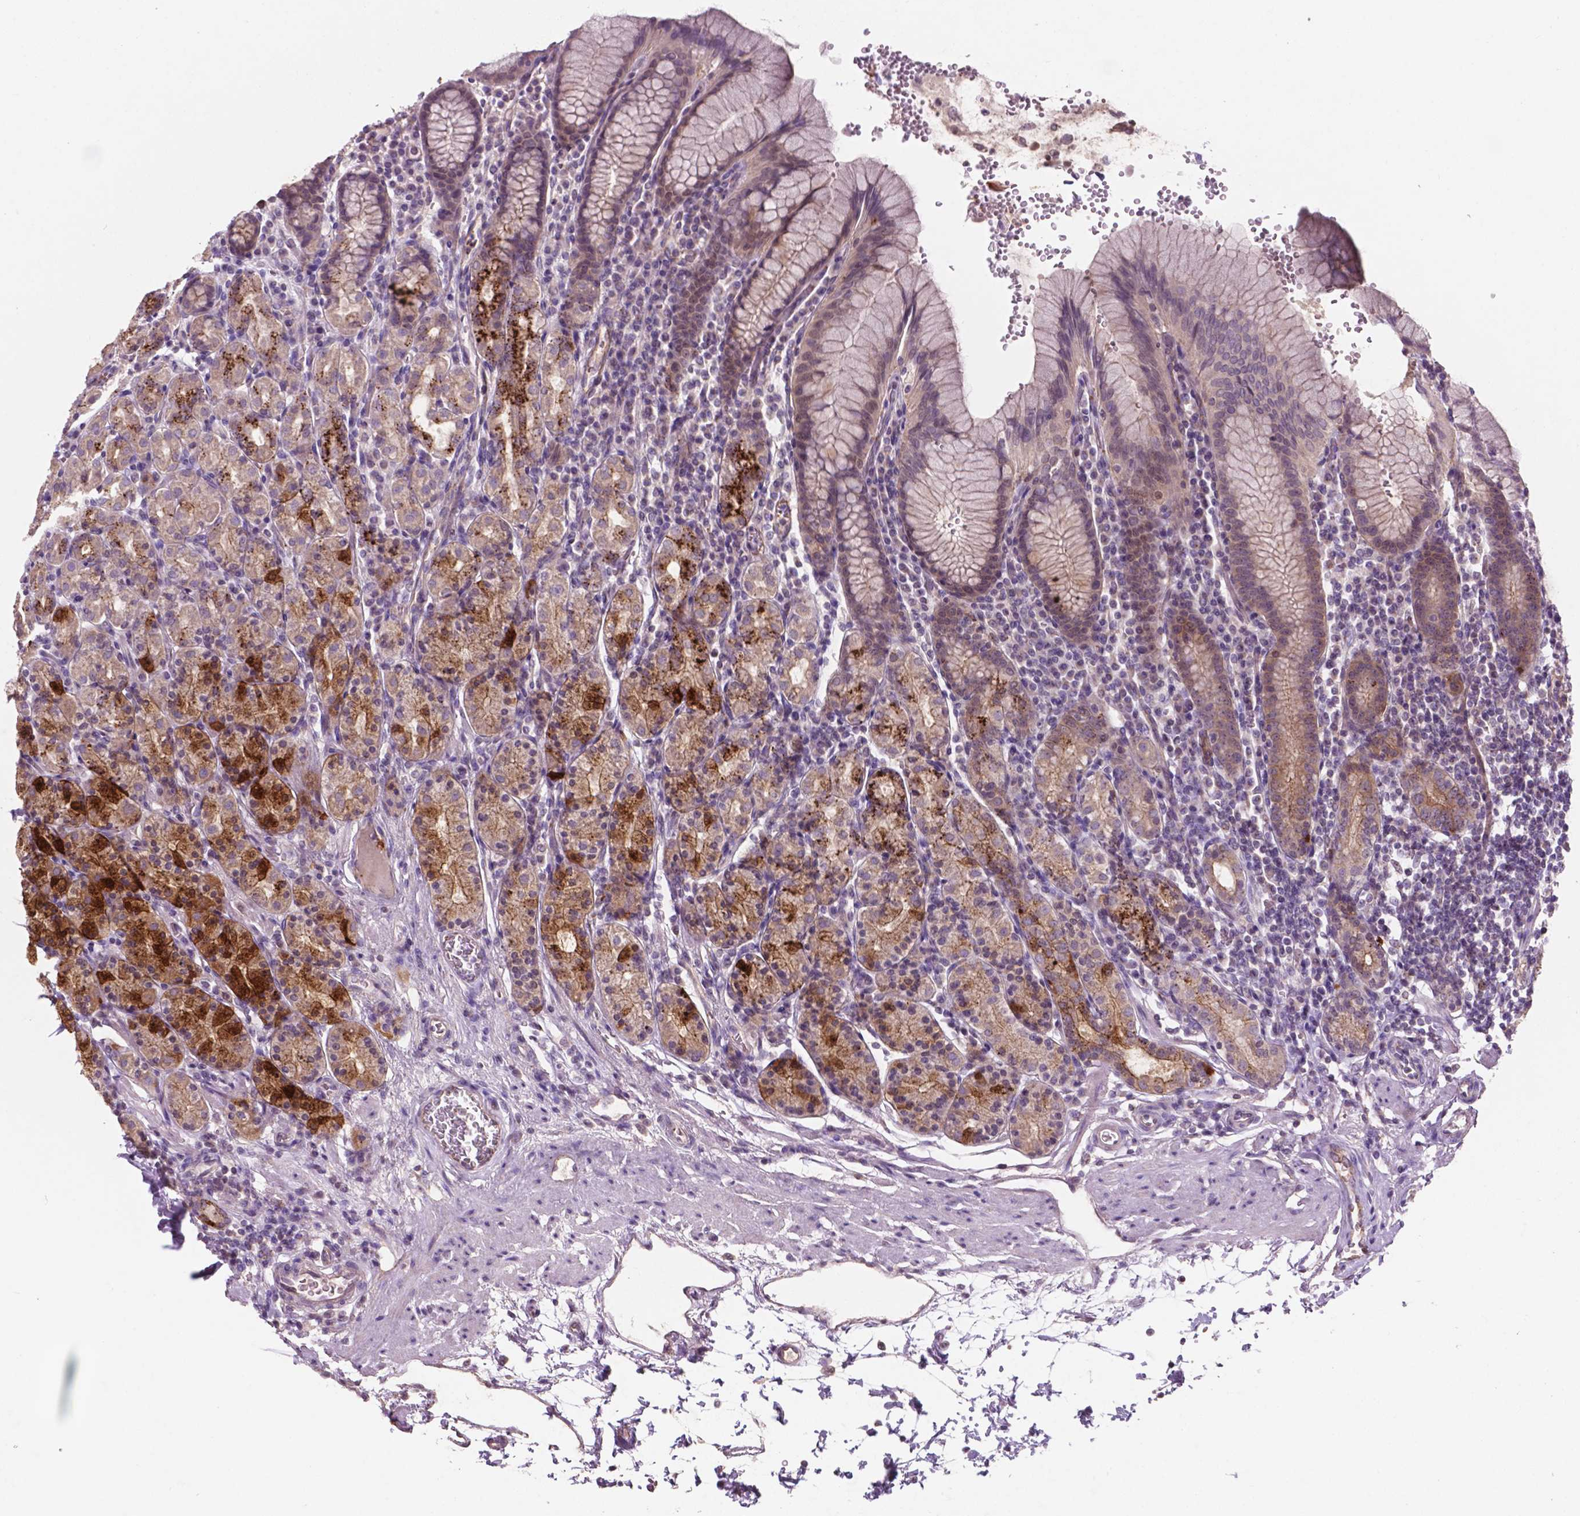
{"staining": {"intensity": "strong", "quantity": "<25%", "location": "cytoplasmic/membranous"}, "tissue": "stomach", "cell_type": "Glandular cells", "image_type": "normal", "snomed": [{"axis": "morphology", "description": "Normal tissue, NOS"}, {"axis": "topography", "description": "Stomach, upper"}, {"axis": "topography", "description": "Stomach"}], "caption": "Immunohistochemical staining of benign human stomach exhibits <25% levels of strong cytoplasmic/membranous protein positivity in about <25% of glandular cells. Immunohistochemistry stains the protein in brown and the nuclei are stained blue.", "gene": "ARL5C", "patient": {"sex": "male", "age": 62}}